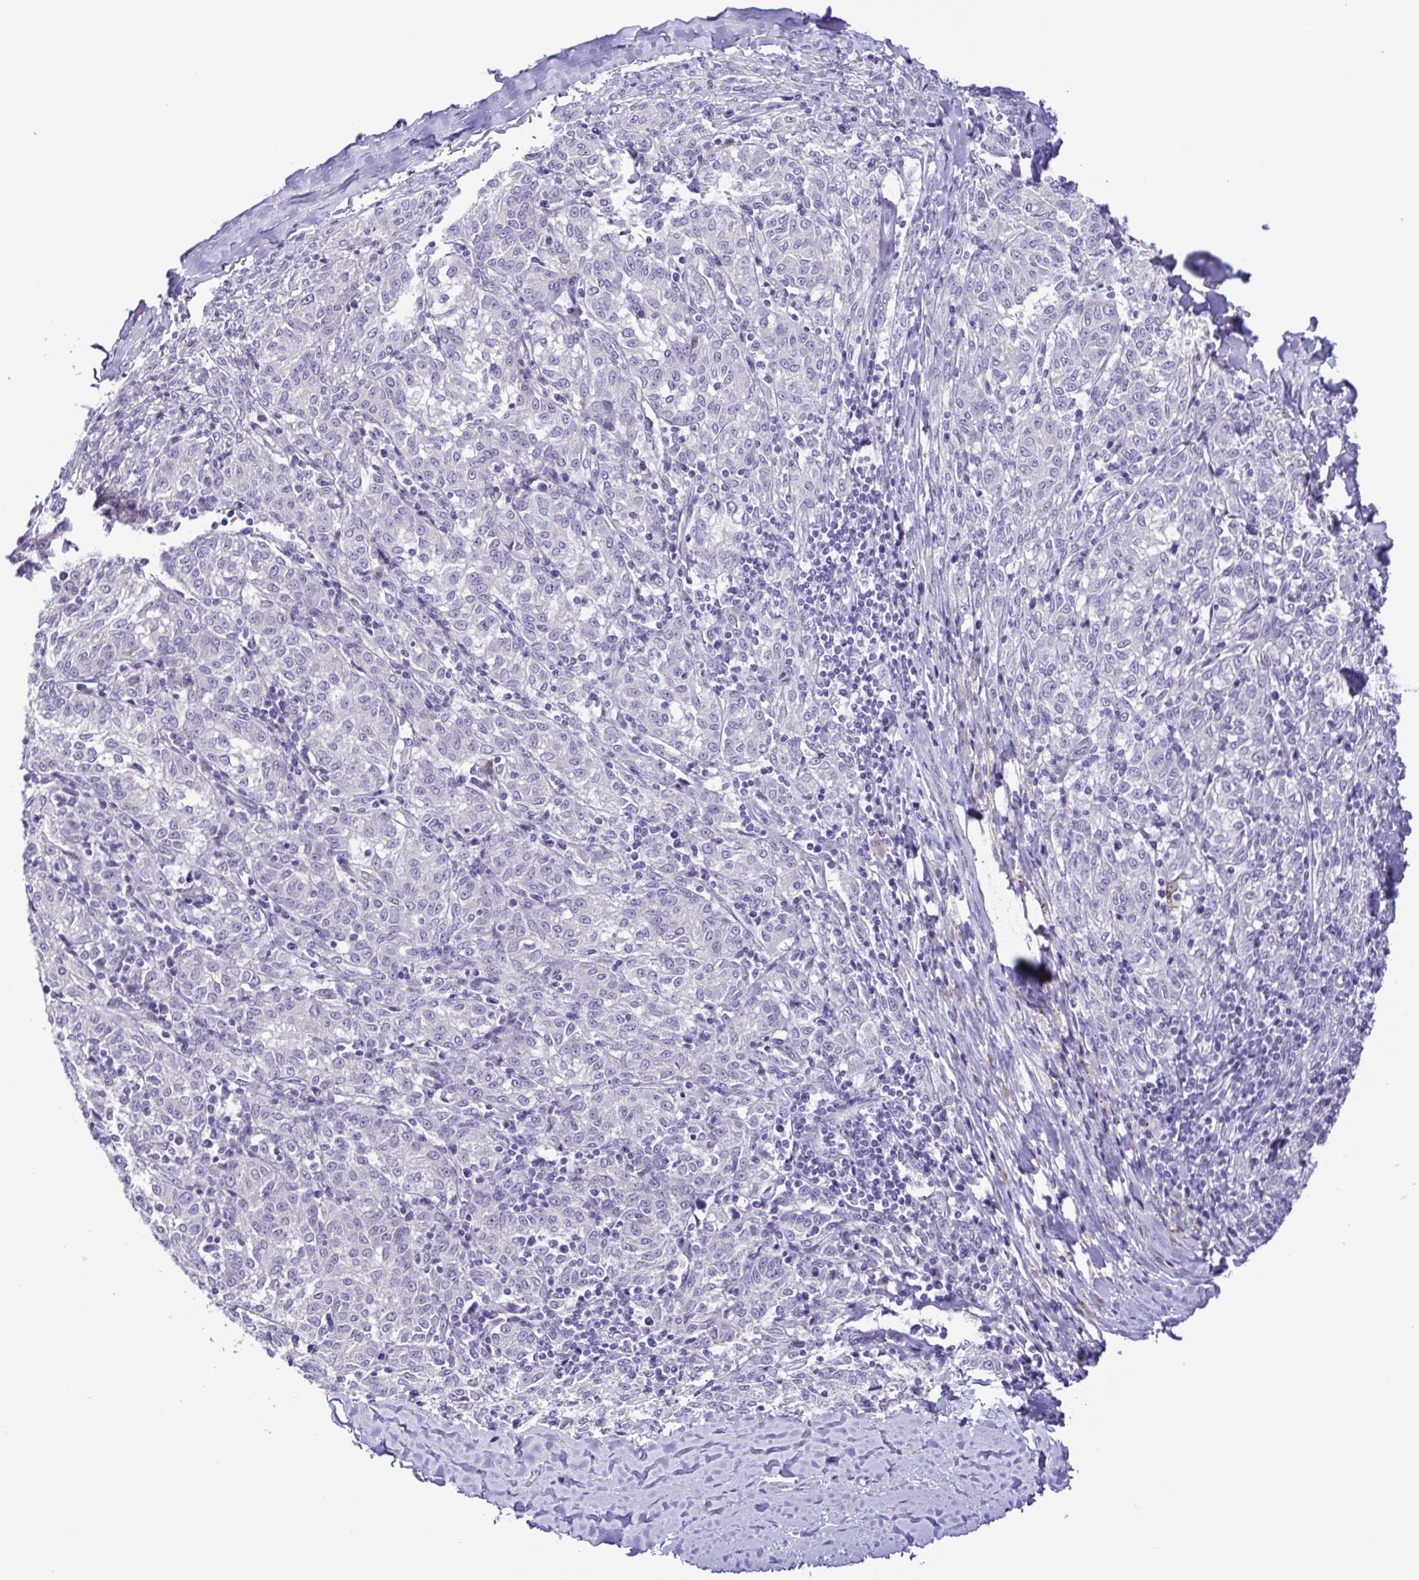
{"staining": {"intensity": "negative", "quantity": "none", "location": "none"}, "tissue": "melanoma", "cell_type": "Tumor cells", "image_type": "cancer", "snomed": [{"axis": "morphology", "description": "Malignant melanoma, NOS"}, {"axis": "topography", "description": "Skin"}], "caption": "IHC of melanoma demonstrates no expression in tumor cells.", "gene": "GABBR2", "patient": {"sex": "female", "age": 72}}